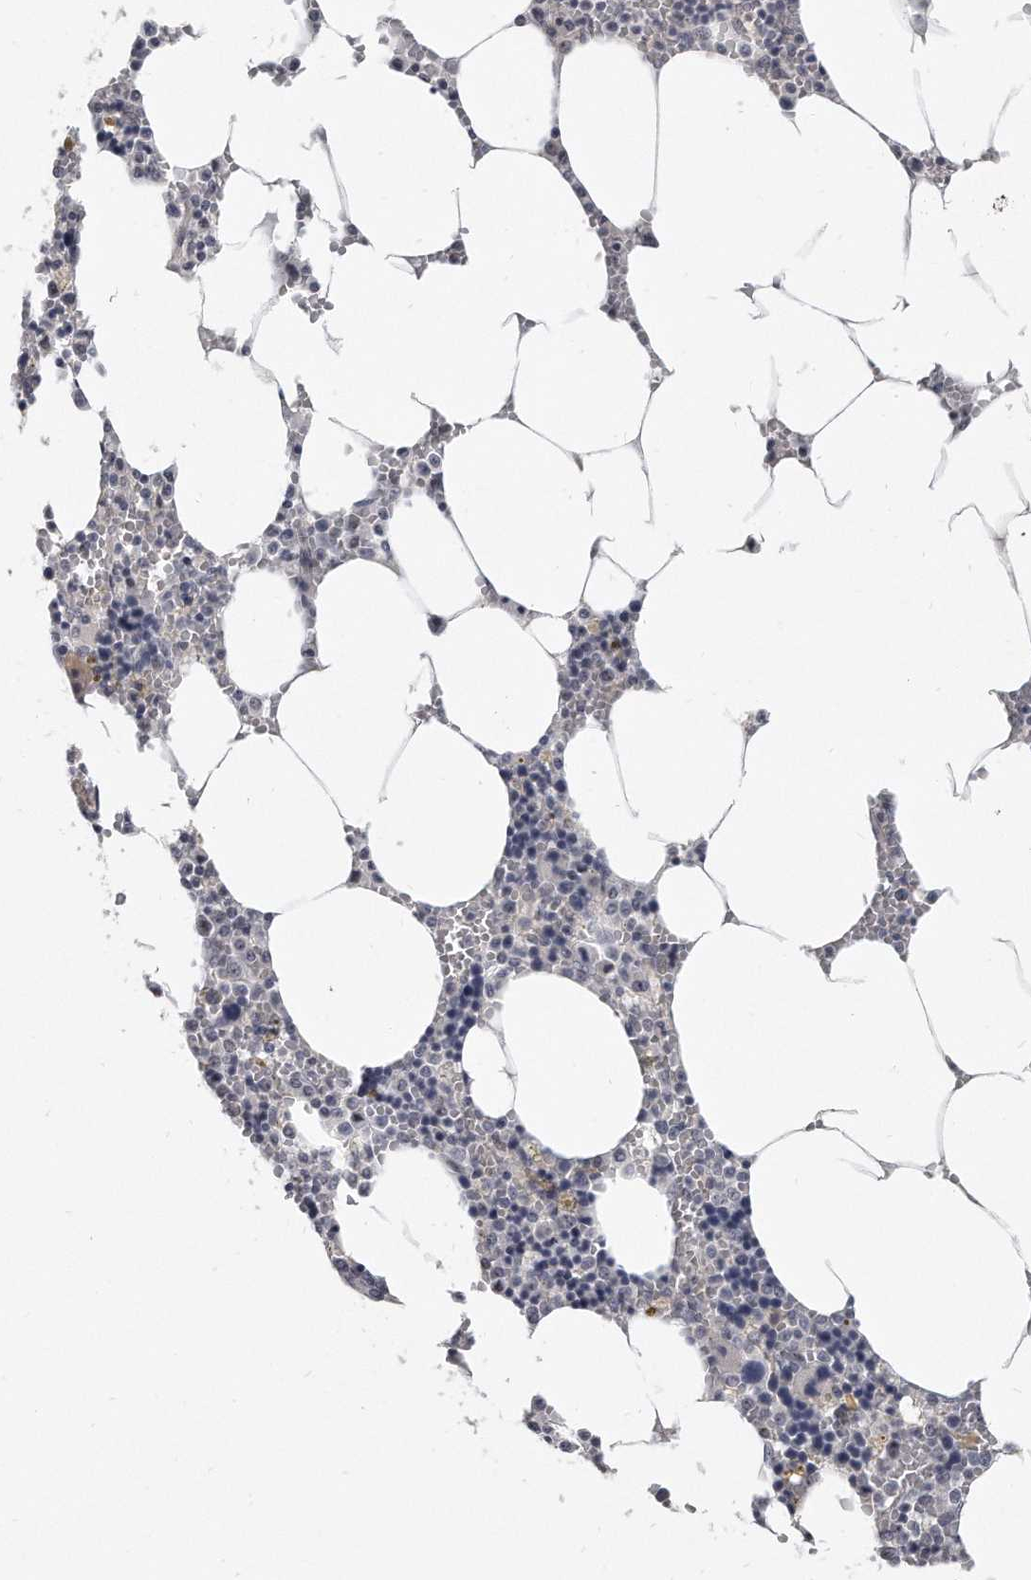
{"staining": {"intensity": "negative", "quantity": "none", "location": "none"}, "tissue": "bone marrow", "cell_type": "Hematopoietic cells", "image_type": "normal", "snomed": [{"axis": "morphology", "description": "Normal tissue, NOS"}, {"axis": "topography", "description": "Bone marrow"}], "caption": "The immunohistochemistry micrograph has no significant positivity in hematopoietic cells of bone marrow. (Immunohistochemistry, brightfield microscopy, high magnification).", "gene": "TFCP2L1", "patient": {"sex": "male", "age": 70}}